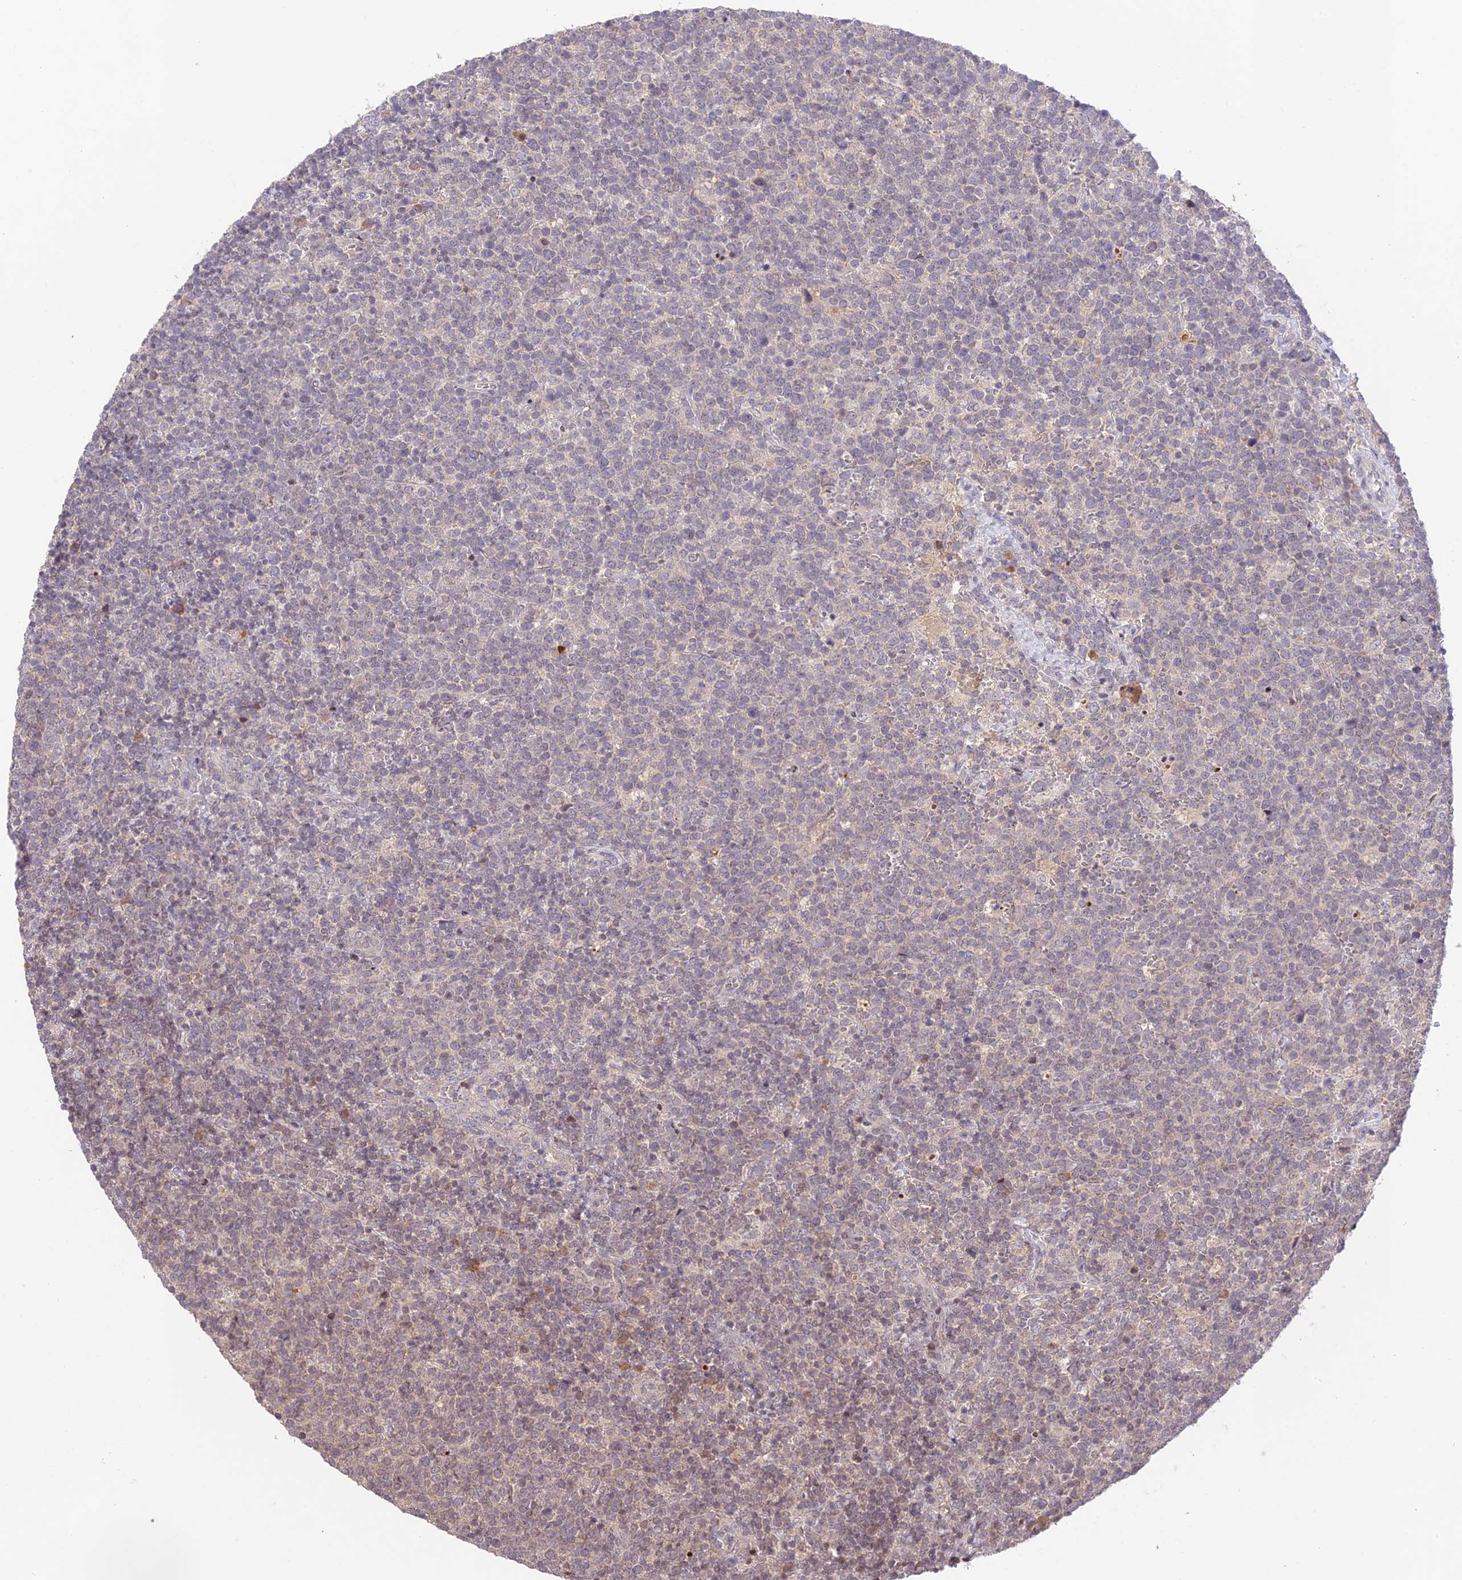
{"staining": {"intensity": "negative", "quantity": "none", "location": "none"}, "tissue": "lymphoma", "cell_type": "Tumor cells", "image_type": "cancer", "snomed": [{"axis": "morphology", "description": "Malignant lymphoma, non-Hodgkin's type, High grade"}, {"axis": "topography", "description": "Lymph node"}], "caption": "Image shows no significant protein positivity in tumor cells of lymphoma.", "gene": "TEKT1", "patient": {"sex": "male", "age": 61}}